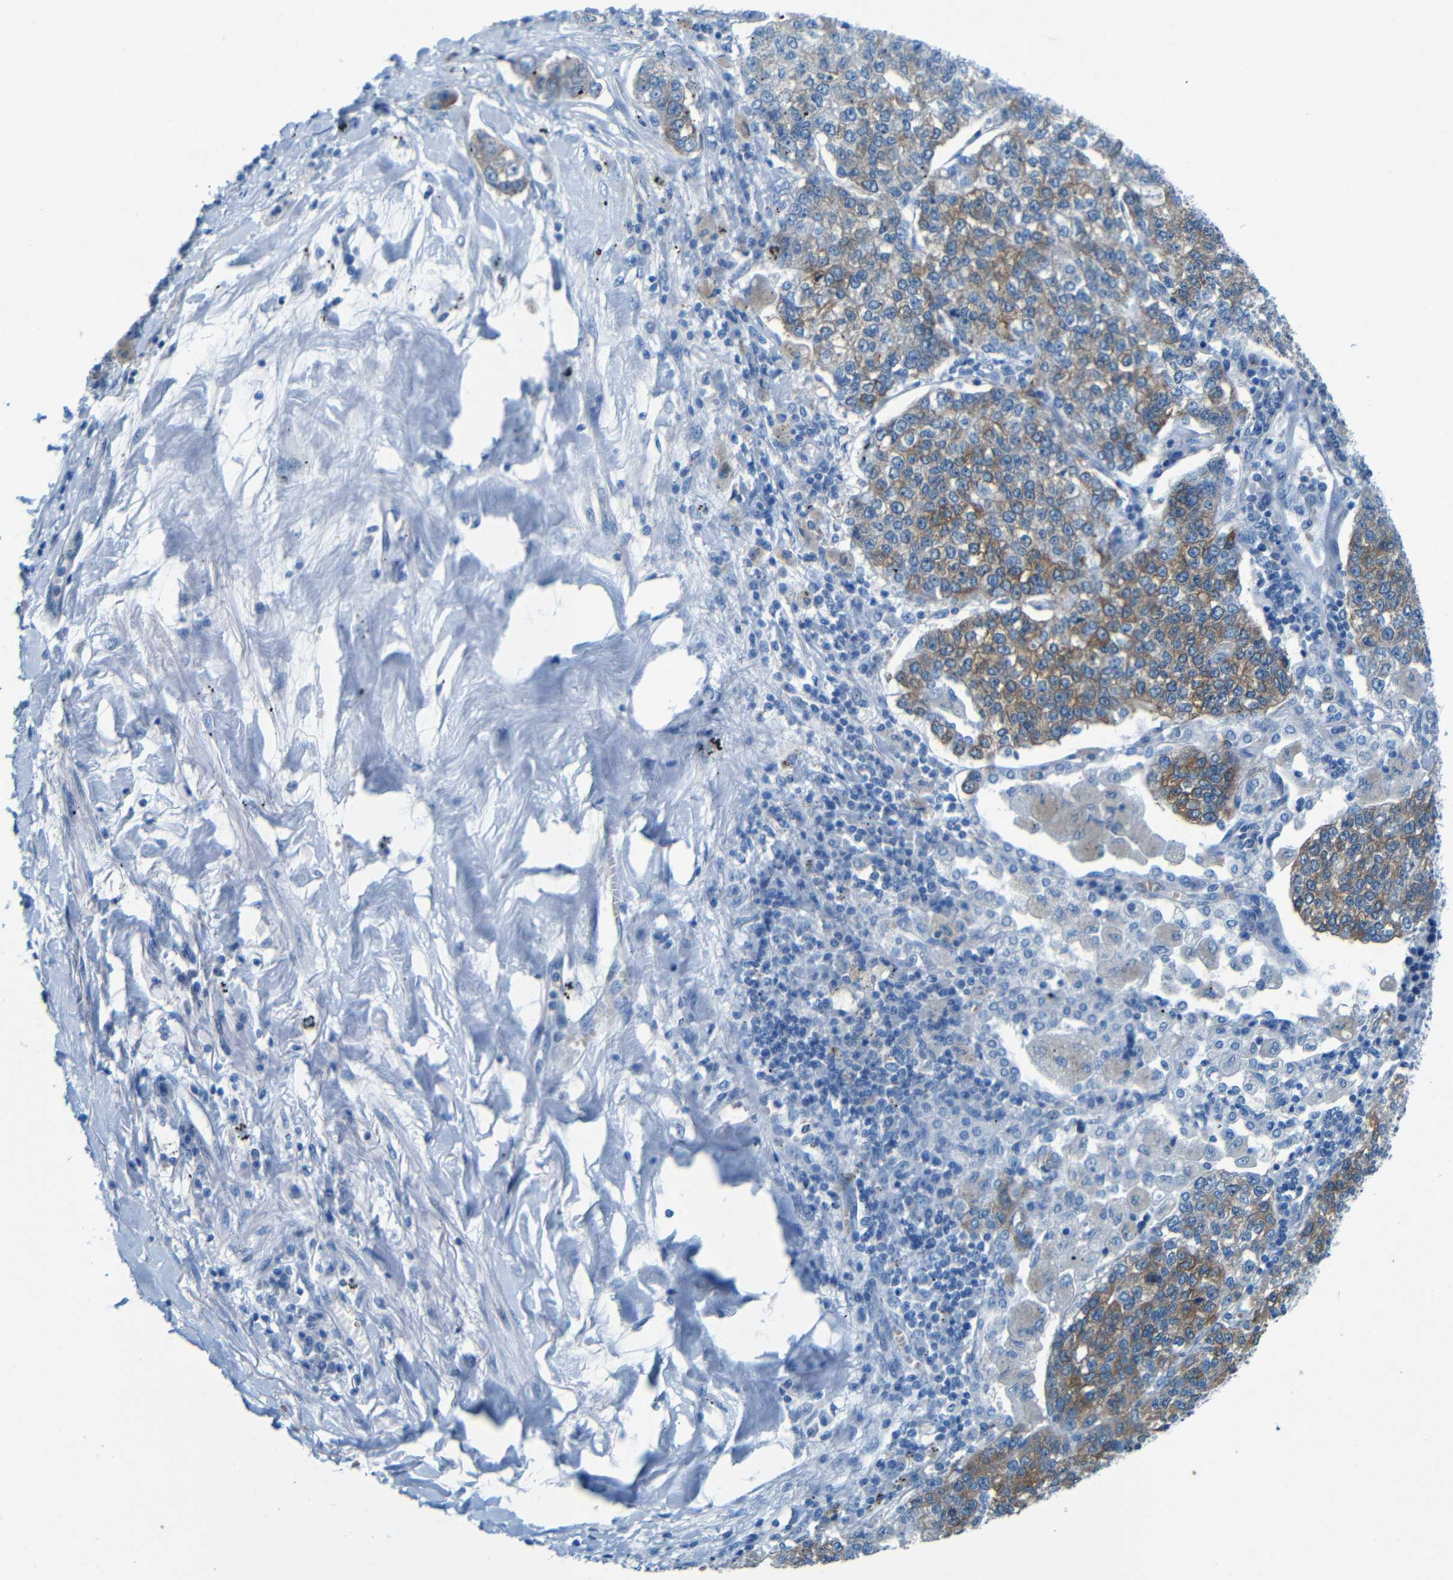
{"staining": {"intensity": "moderate", "quantity": "25%-75%", "location": "cytoplasmic/membranous"}, "tissue": "lung cancer", "cell_type": "Tumor cells", "image_type": "cancer", "snomed": [{"axis": "morphology", "description": "Adenocarcinoma, NOS"}, {"axis": "topography", "description": "Lung"}], "caption": "Lung cancer stained with a protein marker shows moderate staining in tumor cells.", "gene": "MAP2", "patient": {"sex": "male", "age": 49}}